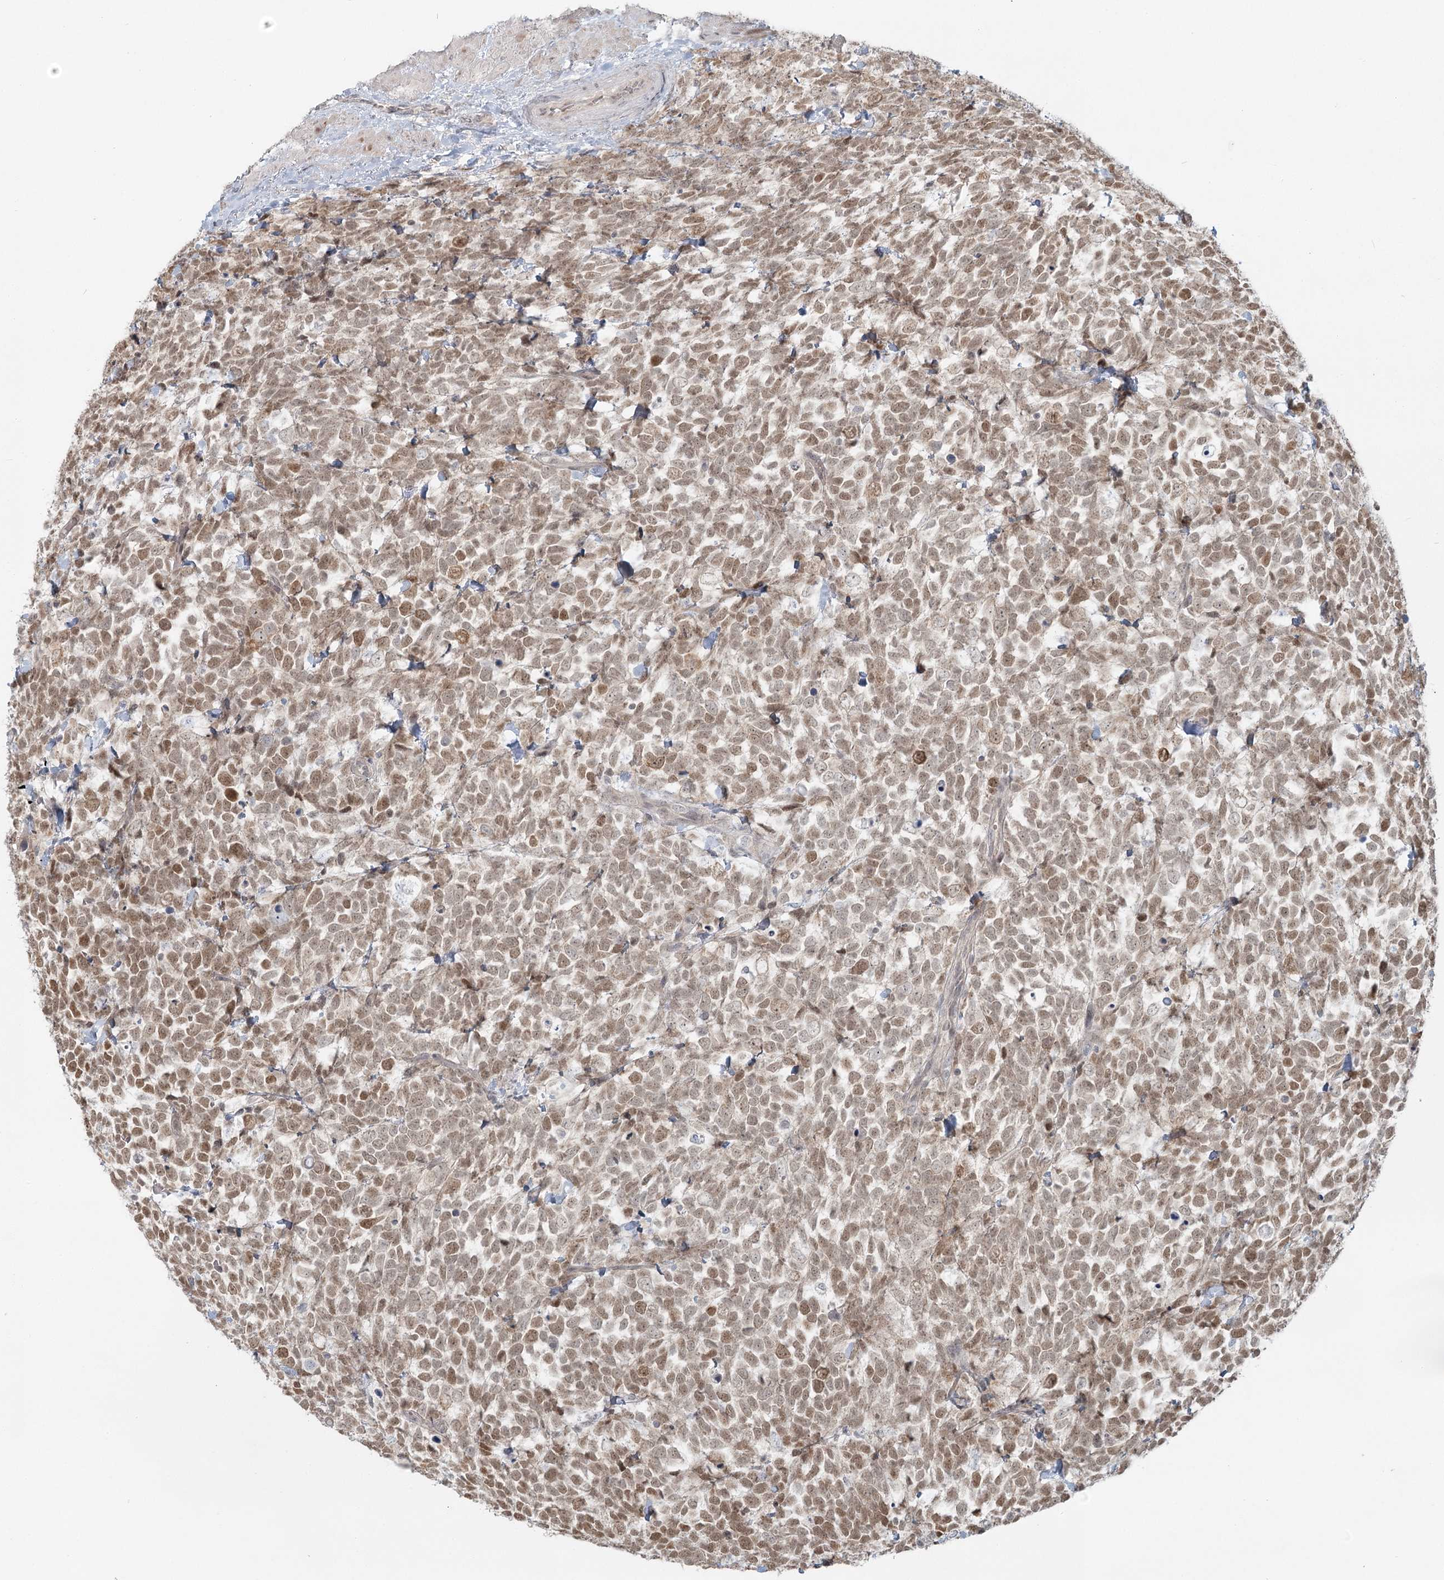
{"staining": {"intensity": "moderate", "quantity": ">75%", "location": "nuclear"}, "tissue": "urothelial cancer", "cell_type": "Tumor cells", "image_type": "cancer", "snomed": [{"axis": "morphology", "description": "Urothelial carcinoma, High grade"}, {"axis": "topography", "description": "Urinary bladder"}], "caption": "Human urothelial cancer stained for a protein (brown) shows moderate nuclear positive staining in about >75% of tumor cells.", "gene": "R3HCC1L", "patient": {"sex": "female", "age": 82}}